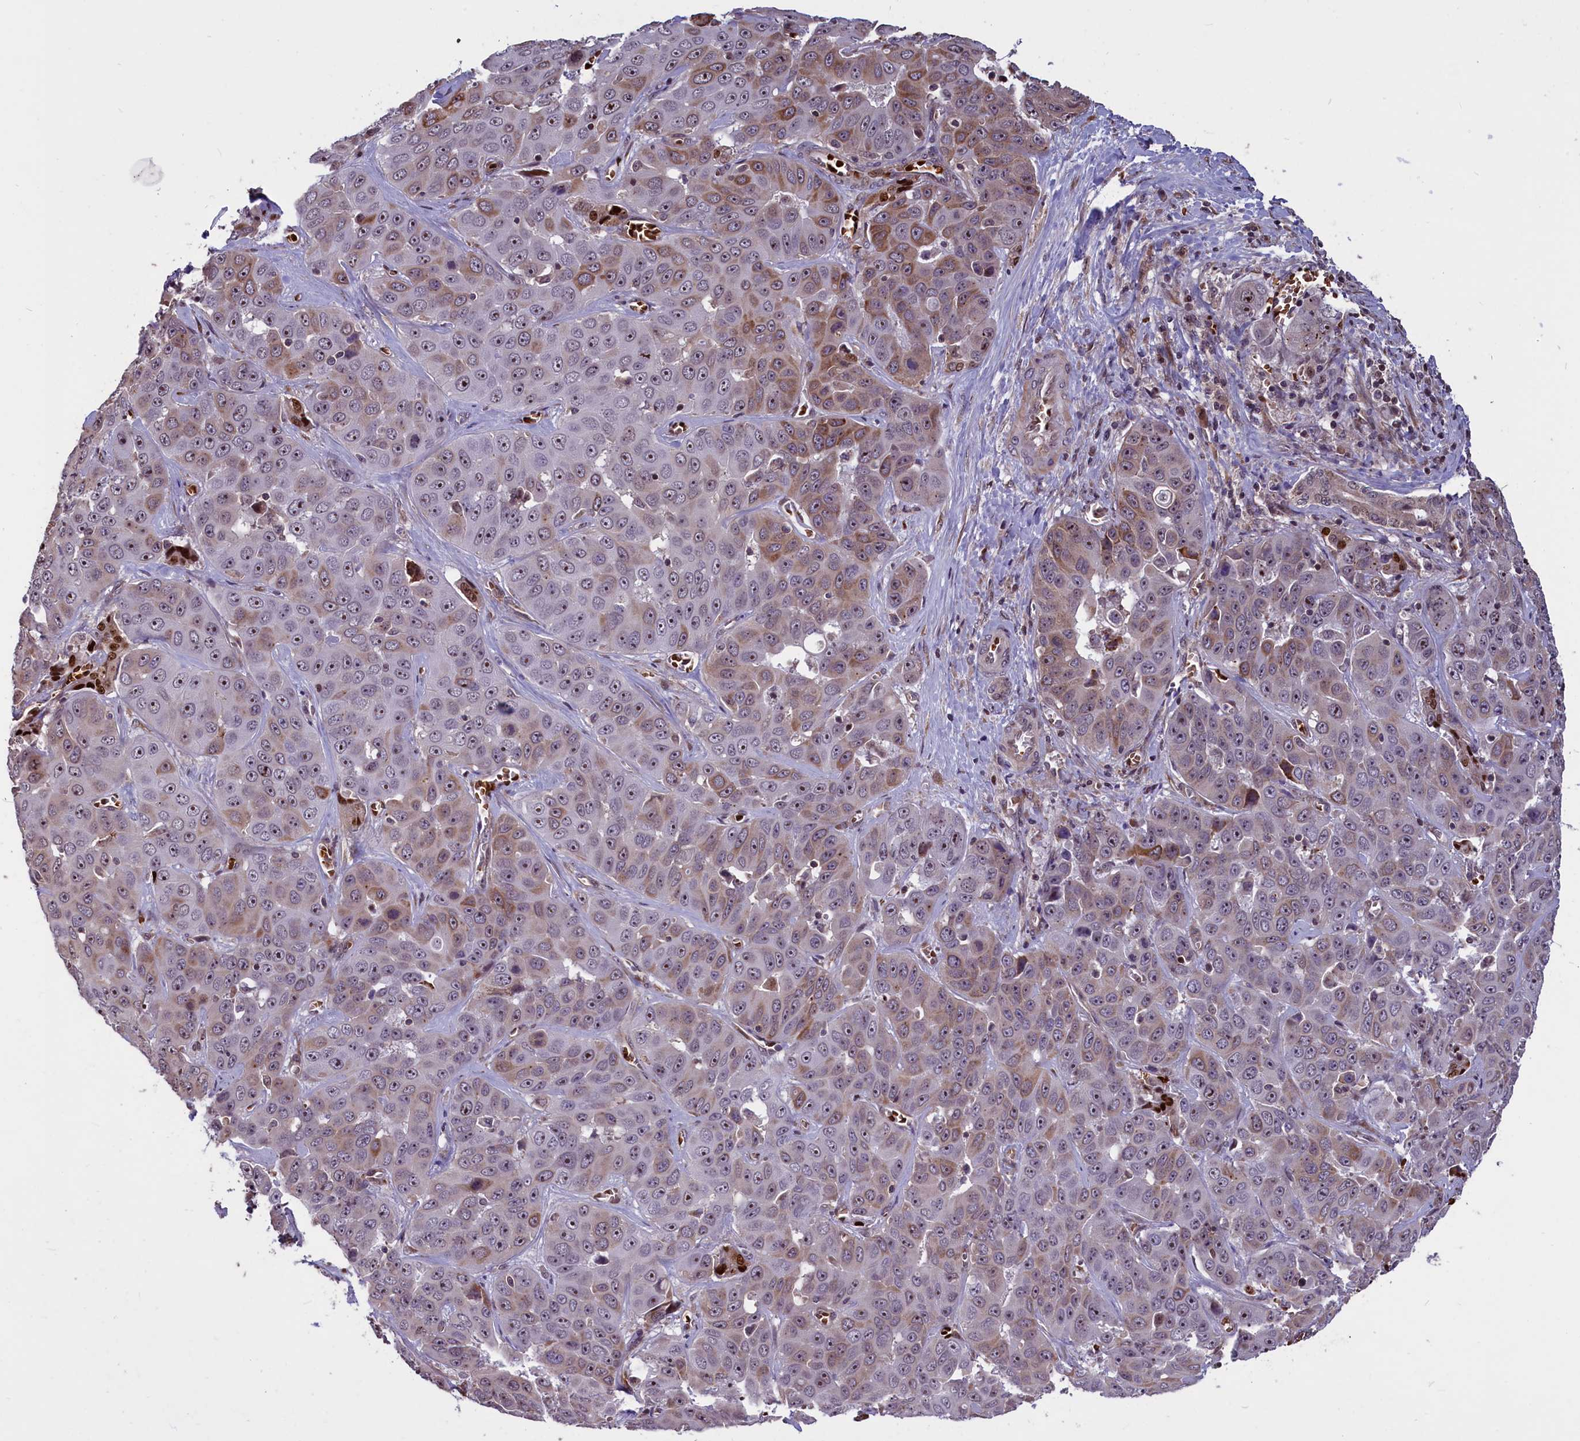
{"staining": {"intensity": "moderate", "quantity": ">75%", "location": "cytoplasmic/membranous,nuclear"}, "tissue": "liver cancer", "cell_type": "Tumor cells", "image_type": "cancer", "snomed": [{"axis": "morphology", "description": "Cholangiocarcinoma"}, {"axis": "topography", "description": "Liver"}], "caption": "Cholangiocarcinoma (liver) stained with a protein marker reveals moderate staining in tumor cells.", "gene": "SHFL", "patient": {"sex": "female", "age": 52}}